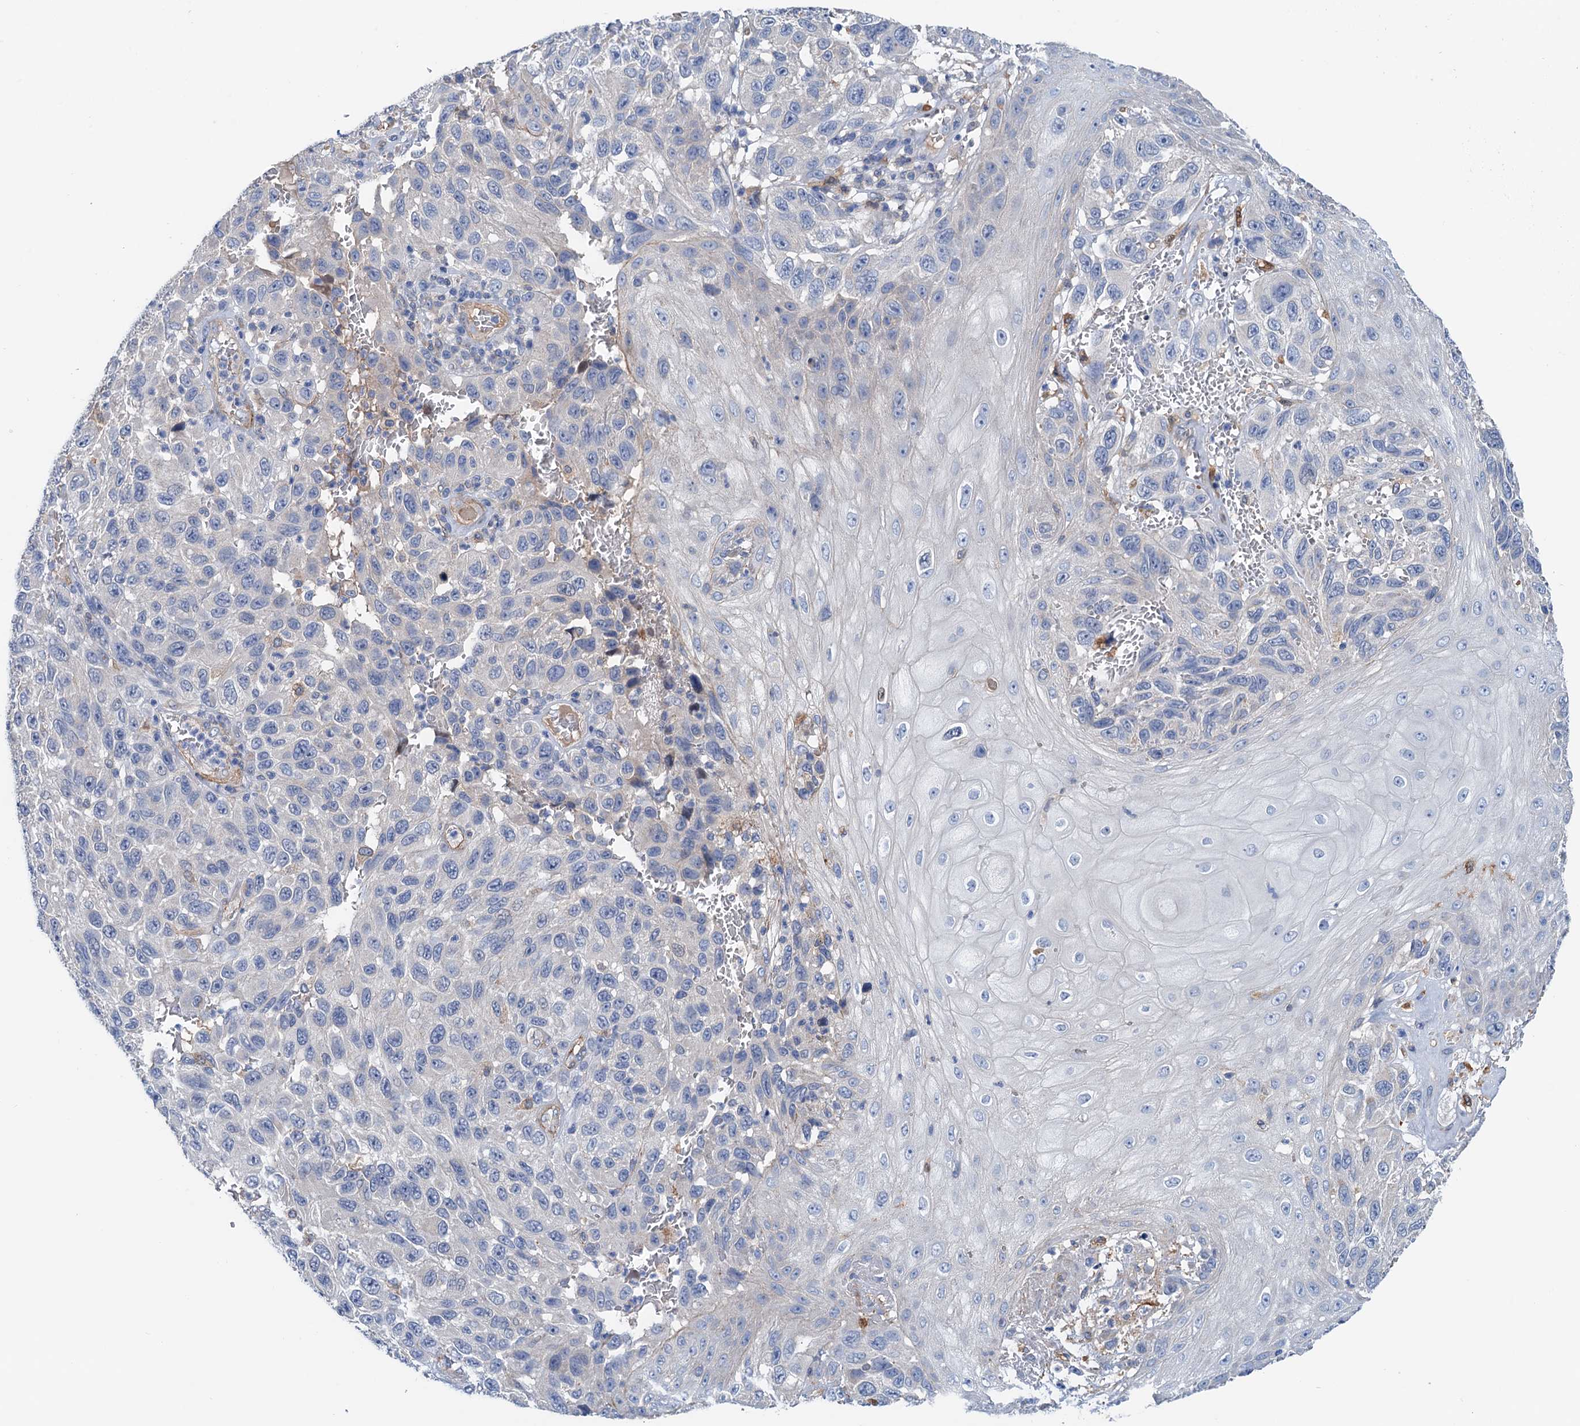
{"staining": {"intensity": "negative", "quantity": "none", "location": "none"}, "tissue": "melanoma", "cell_type": "Tumor cells", "image_type": "cancer", "snomed": [{"axis": "morphology", "description": "Normal tissue, NOS"}, {"axis": "morphology", "description": "Malignant melanoma, NOS"}, {"axis": "topography", "description": "Skin"}], "caption": "Image shows no significant protein positivity in tumor cells of malignant melanoma. (DAB immunohistochemistry (IHC) with hematoxylin counter stain).", "gene": "CSTPP1", "patient": {"sex": "female", "age": 96}}